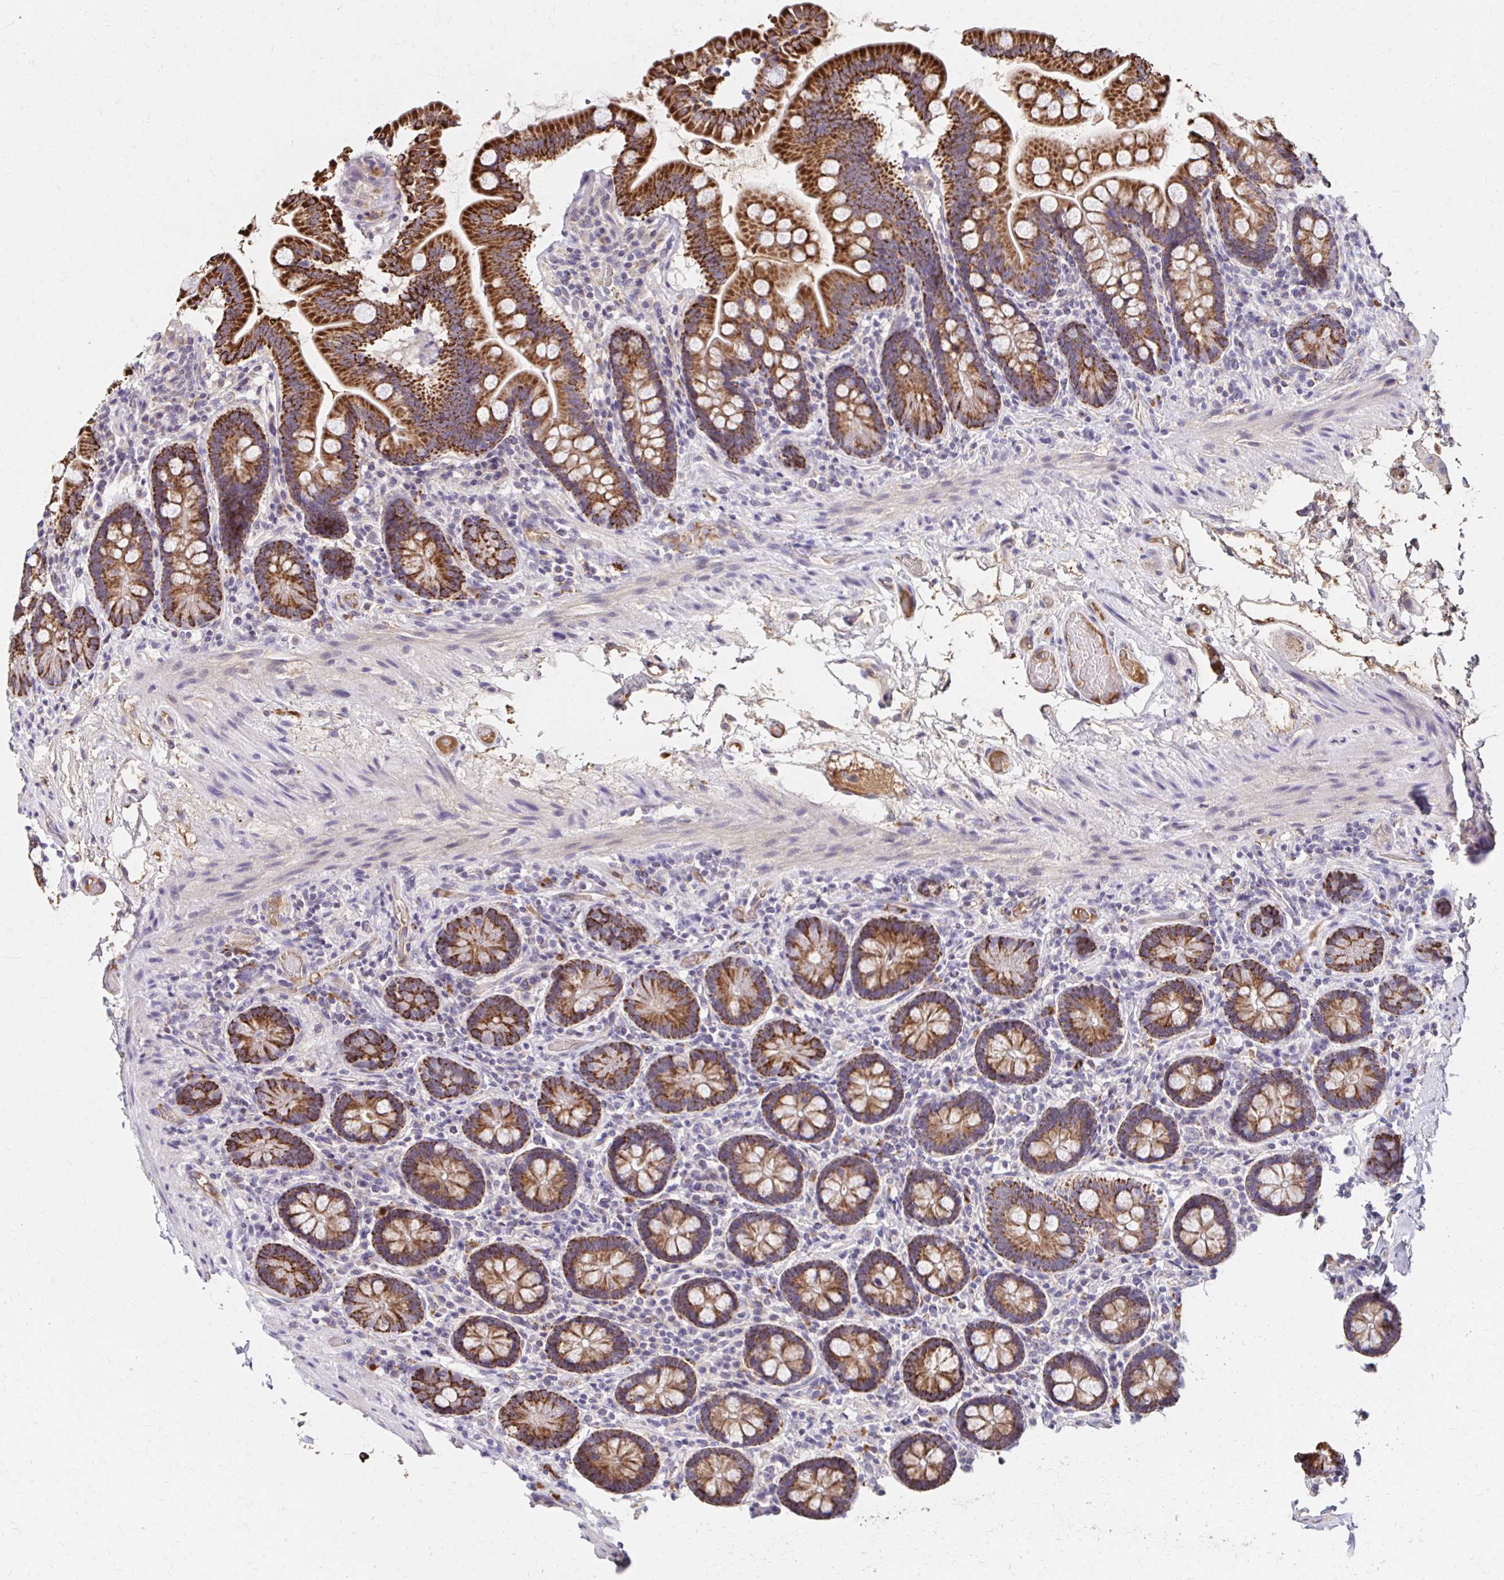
{"staining": {"intensity": "strong", "quantity": ">75%", "location": "cytoplasmic/membranous"}, "tissue": "small intestine", "cell_type": "Glandular cells", "image_type": "normal", "snomed": [{"axis": "morphology", "description": "Normal tissue, NOS"}, {"axis": "topography", "description": "Small intestine"}], "caption": "Glandular cells show high levels of strong cytoplasmic/membranous expression in about >75% of cells in benign small intestine.", "gene": "HMGCS2", "patient": {"sex": "female", "age": 64}}